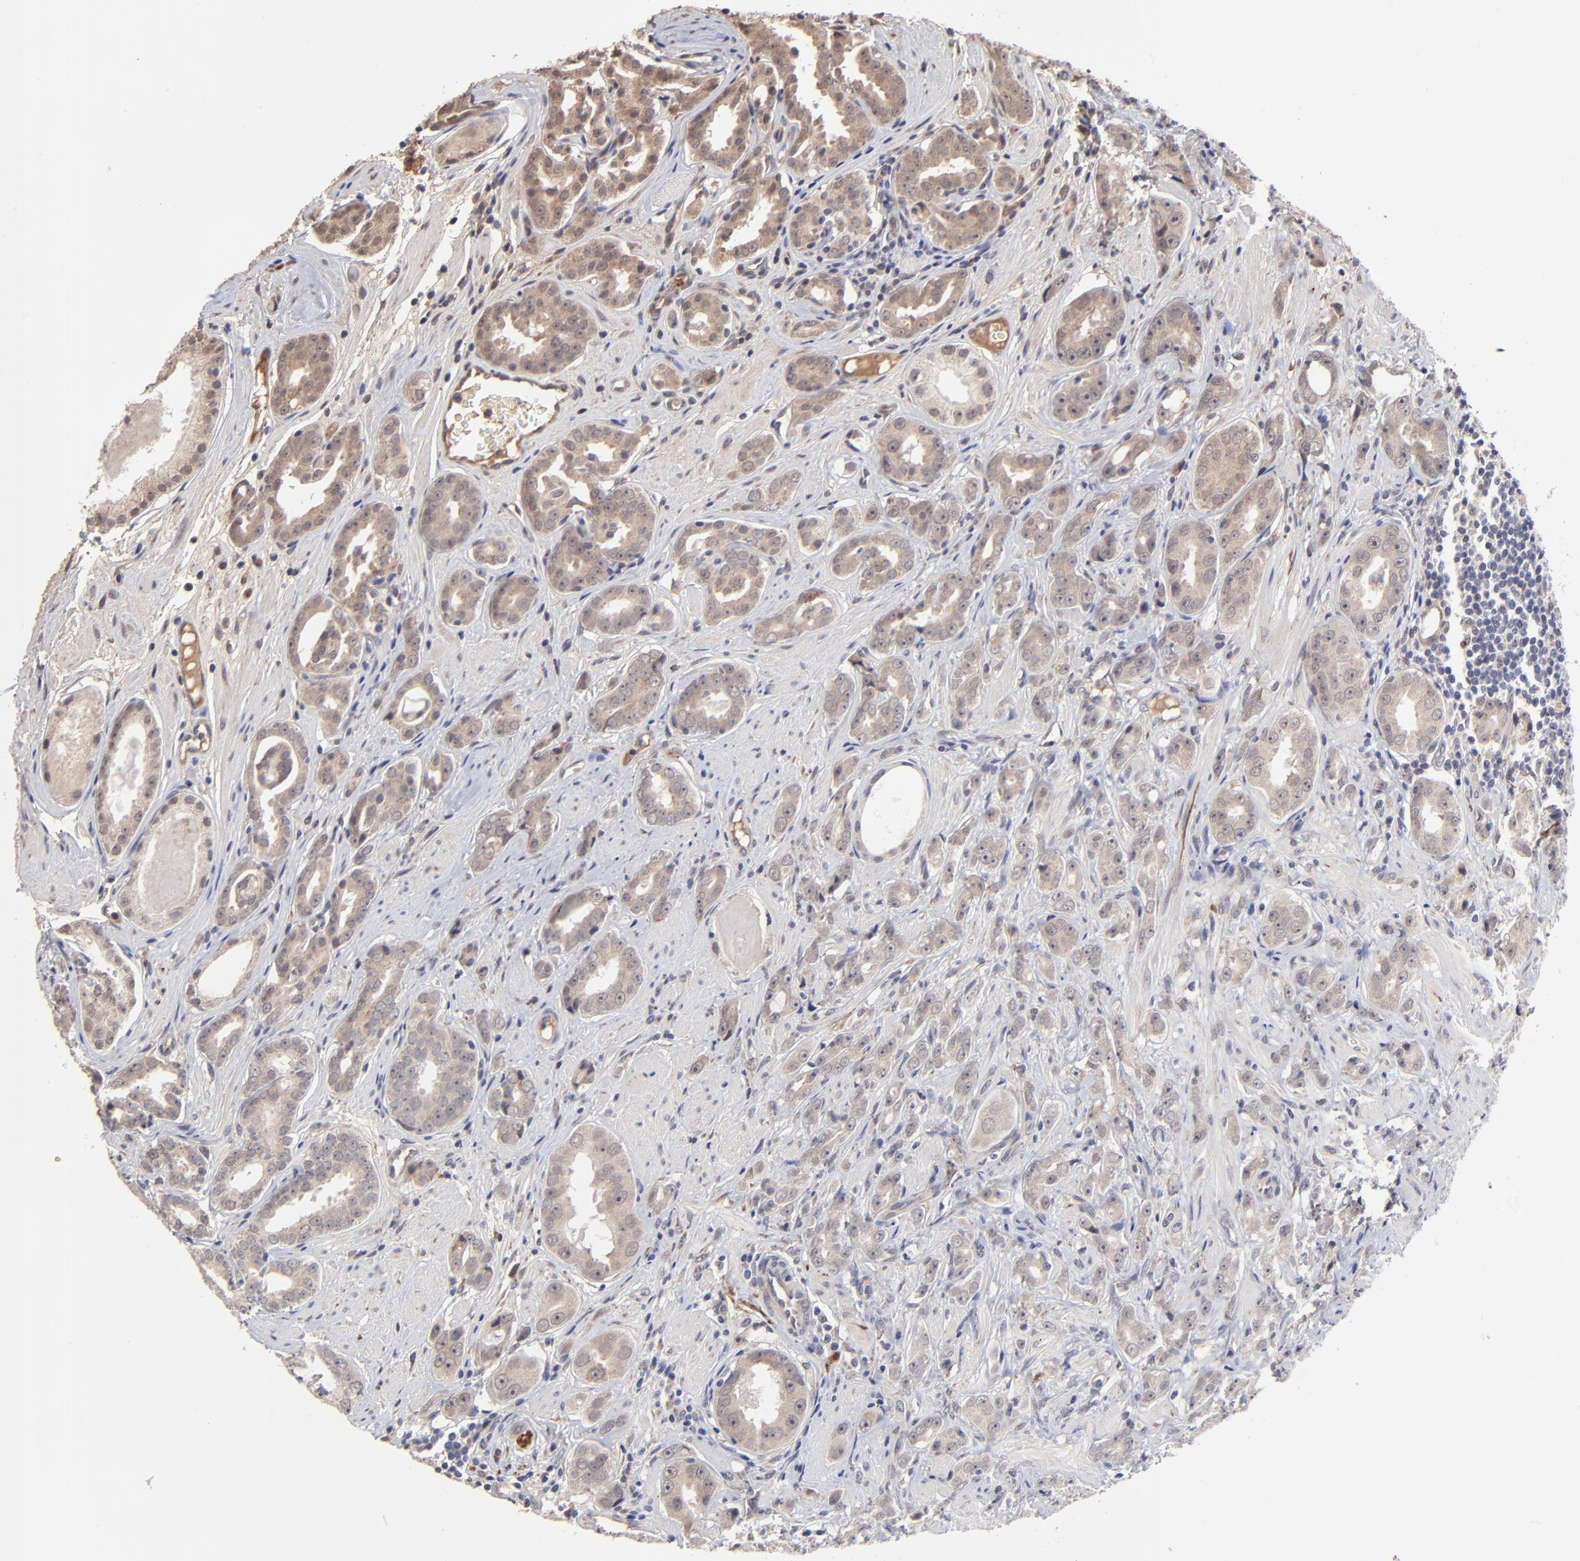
{"staining": {"intensity": "weak", "quantity": ">75%", "location": "cytoplasmic/membranous"}, "tissue": "prostate cancer", "cell_type": "Tumor cells", "image_type": "cancer", "snomed": [{"axis": "morphology", "description": "Adenocarcinoma, Medium grade"}, {"axis": "topography", "description": "Prostate"}], "caption": "DAB immunohistochemical staining of prostate cancer (adenocarcinoma (medium-grade)) displays weak cytoplasmic/membranous protein staining in approximately >75% of tumor cells.", "gene": "CHL1", "patient": {"sex": "male", "age": 53}}